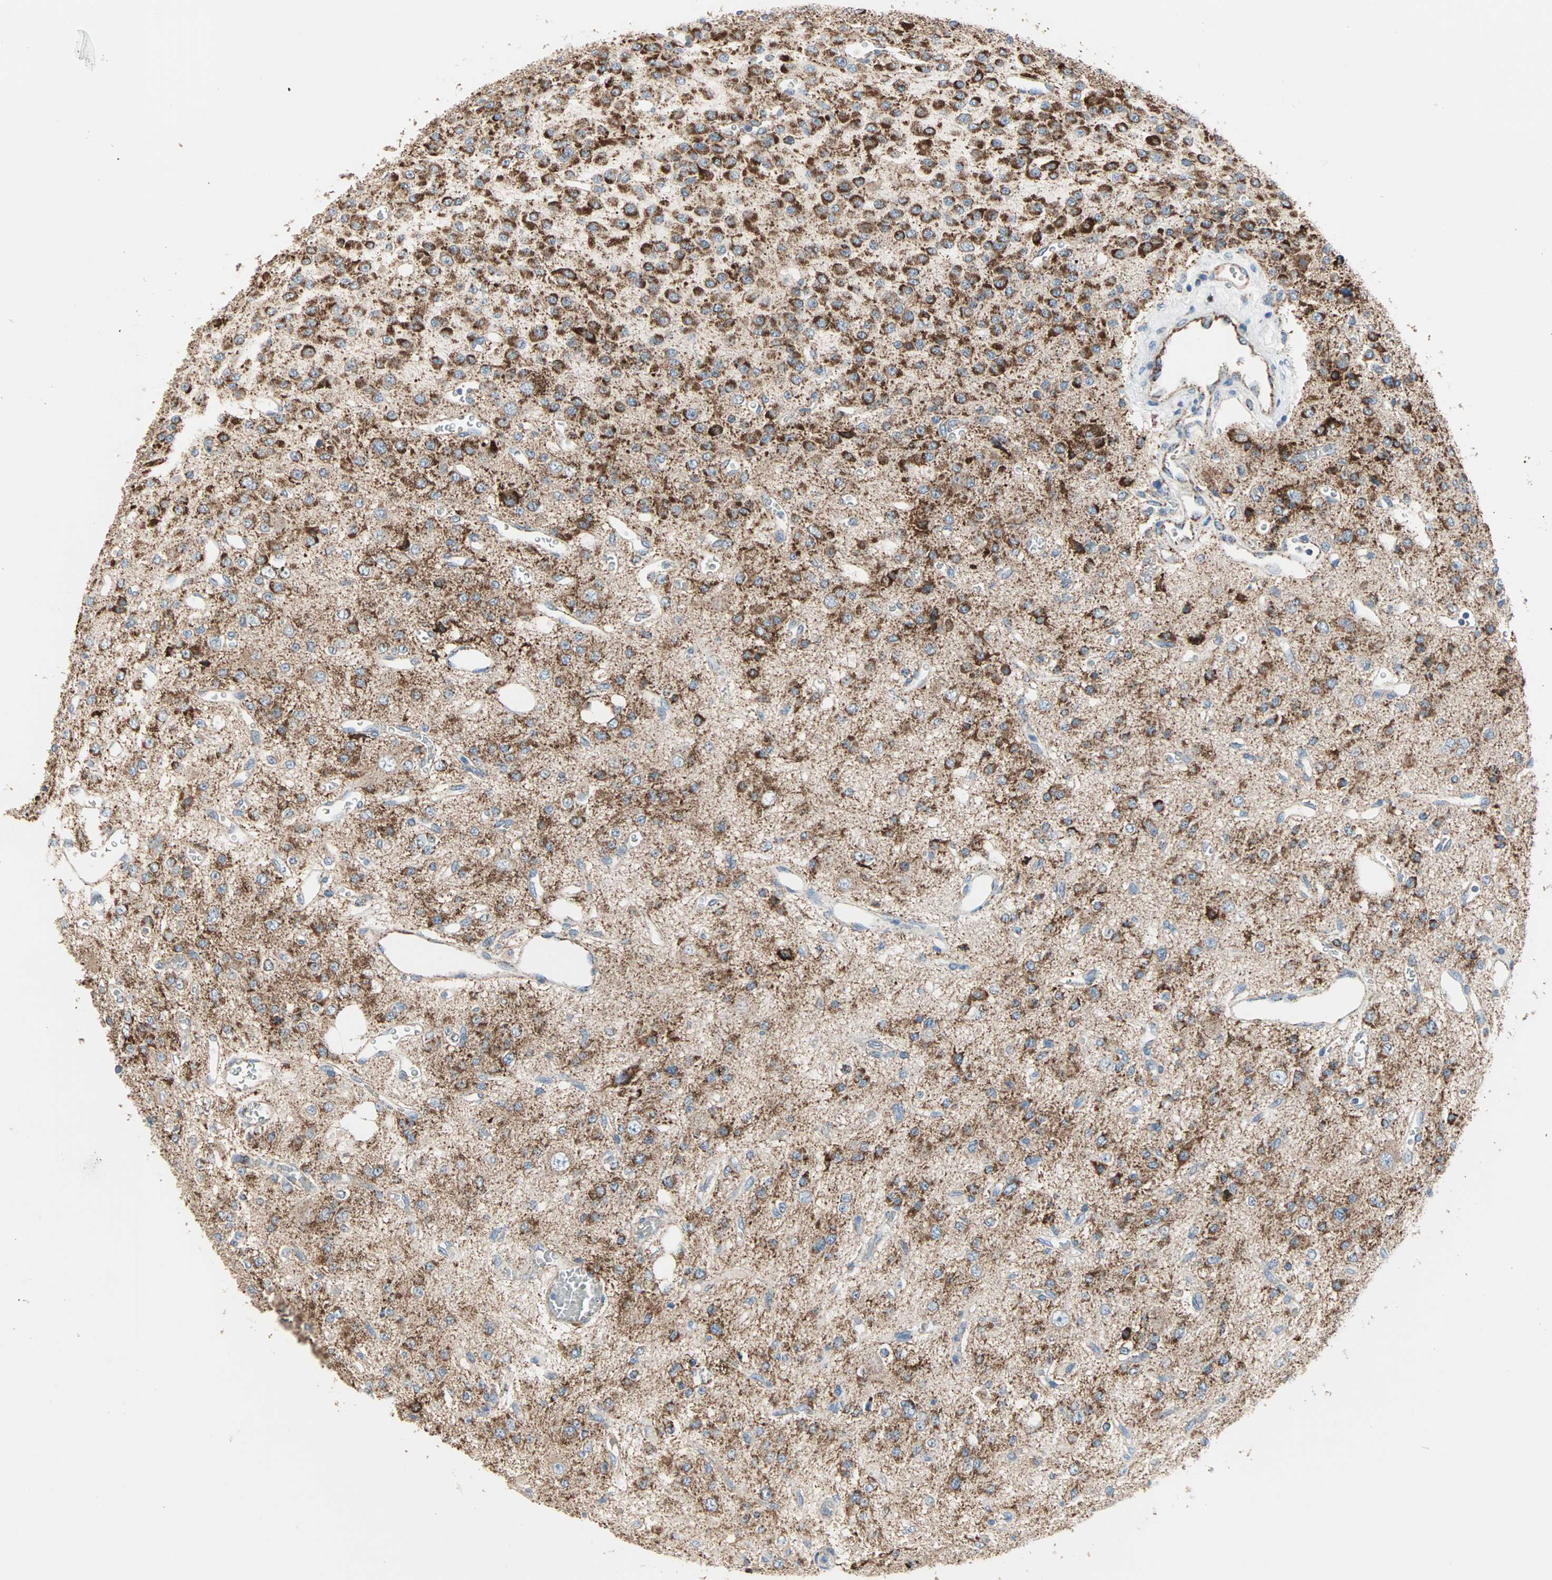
{"staining": {"intensity": "strong", "quantity": ">75%", "location": "cytoplasmic/membranous"}, "tissue": "glioma", "cell_type": "Tumor cells", "image_type": "cancer", "snomed": [{"axis": "morphology", "description": "Glioma, malignant, Low grade"}, {"axis": "topography", "description": "Brain"}], "caption": "Malignant glioma (low-grade) stained for a protein (brown) displays strong cytoplasmic/membranous positive positivity in about >75% of tumor cells.", "gene": "TST", "patient": {"sex": "male", "age": 38}}